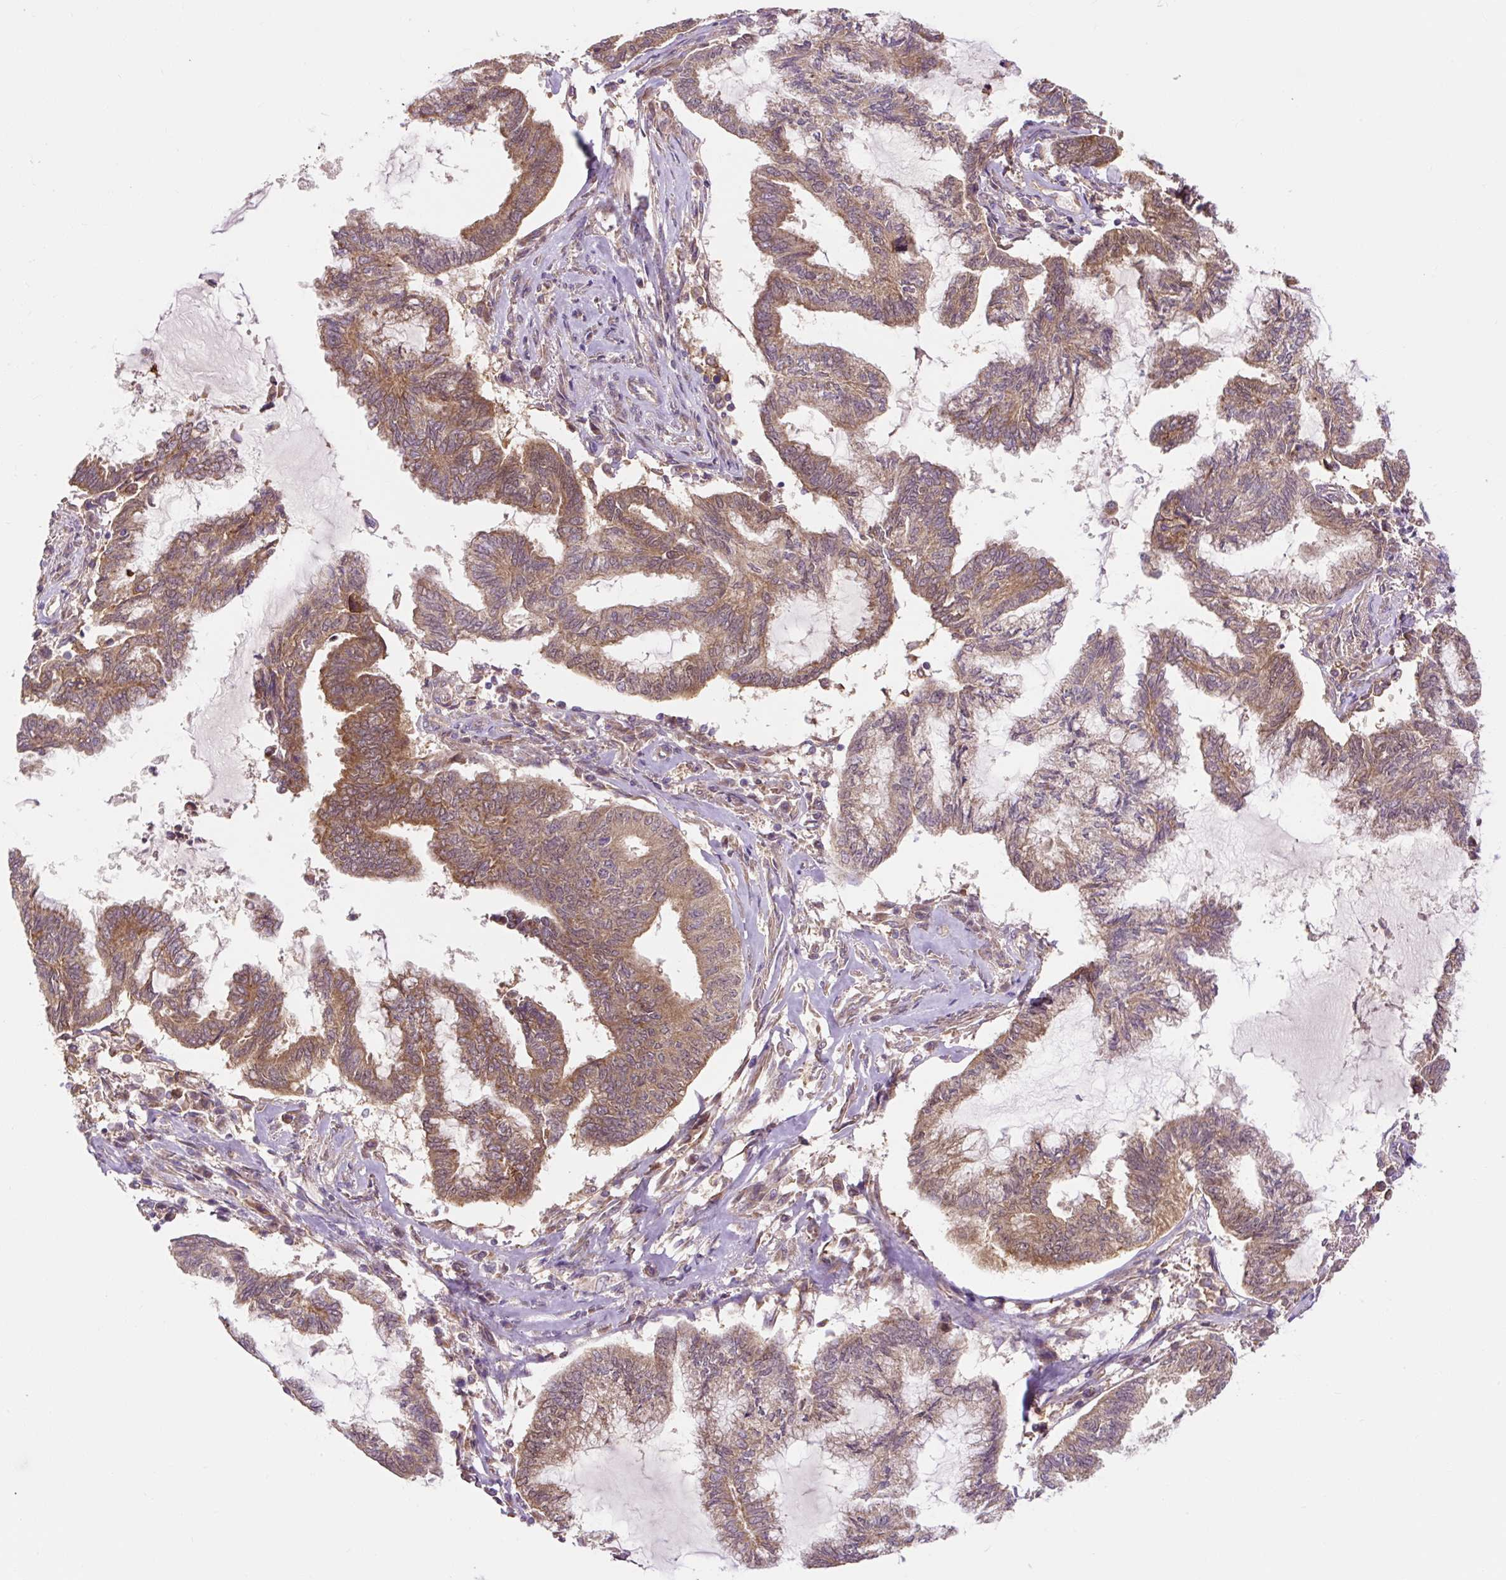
{"staining": {"intensity": "moderate", "quantity": ">75%", "location": "cytoplasmic/membranous"}, "tissue": "endometrial cancer", "cell_type": "Tumor cells", "image_type": "cancer", "snomed": [{"axis": "morphology", "description": "Adenocarcinoma, NOS"}, {"axis": "topography", "description": "Endometrium"}], "caption": "A brown stain shows moderate cytoplasmic/membranous staining of a protein in endometrial cancer tumor cells.", "gene": "TRIAP1", "patient": {"sex": "female", "age": 86}}